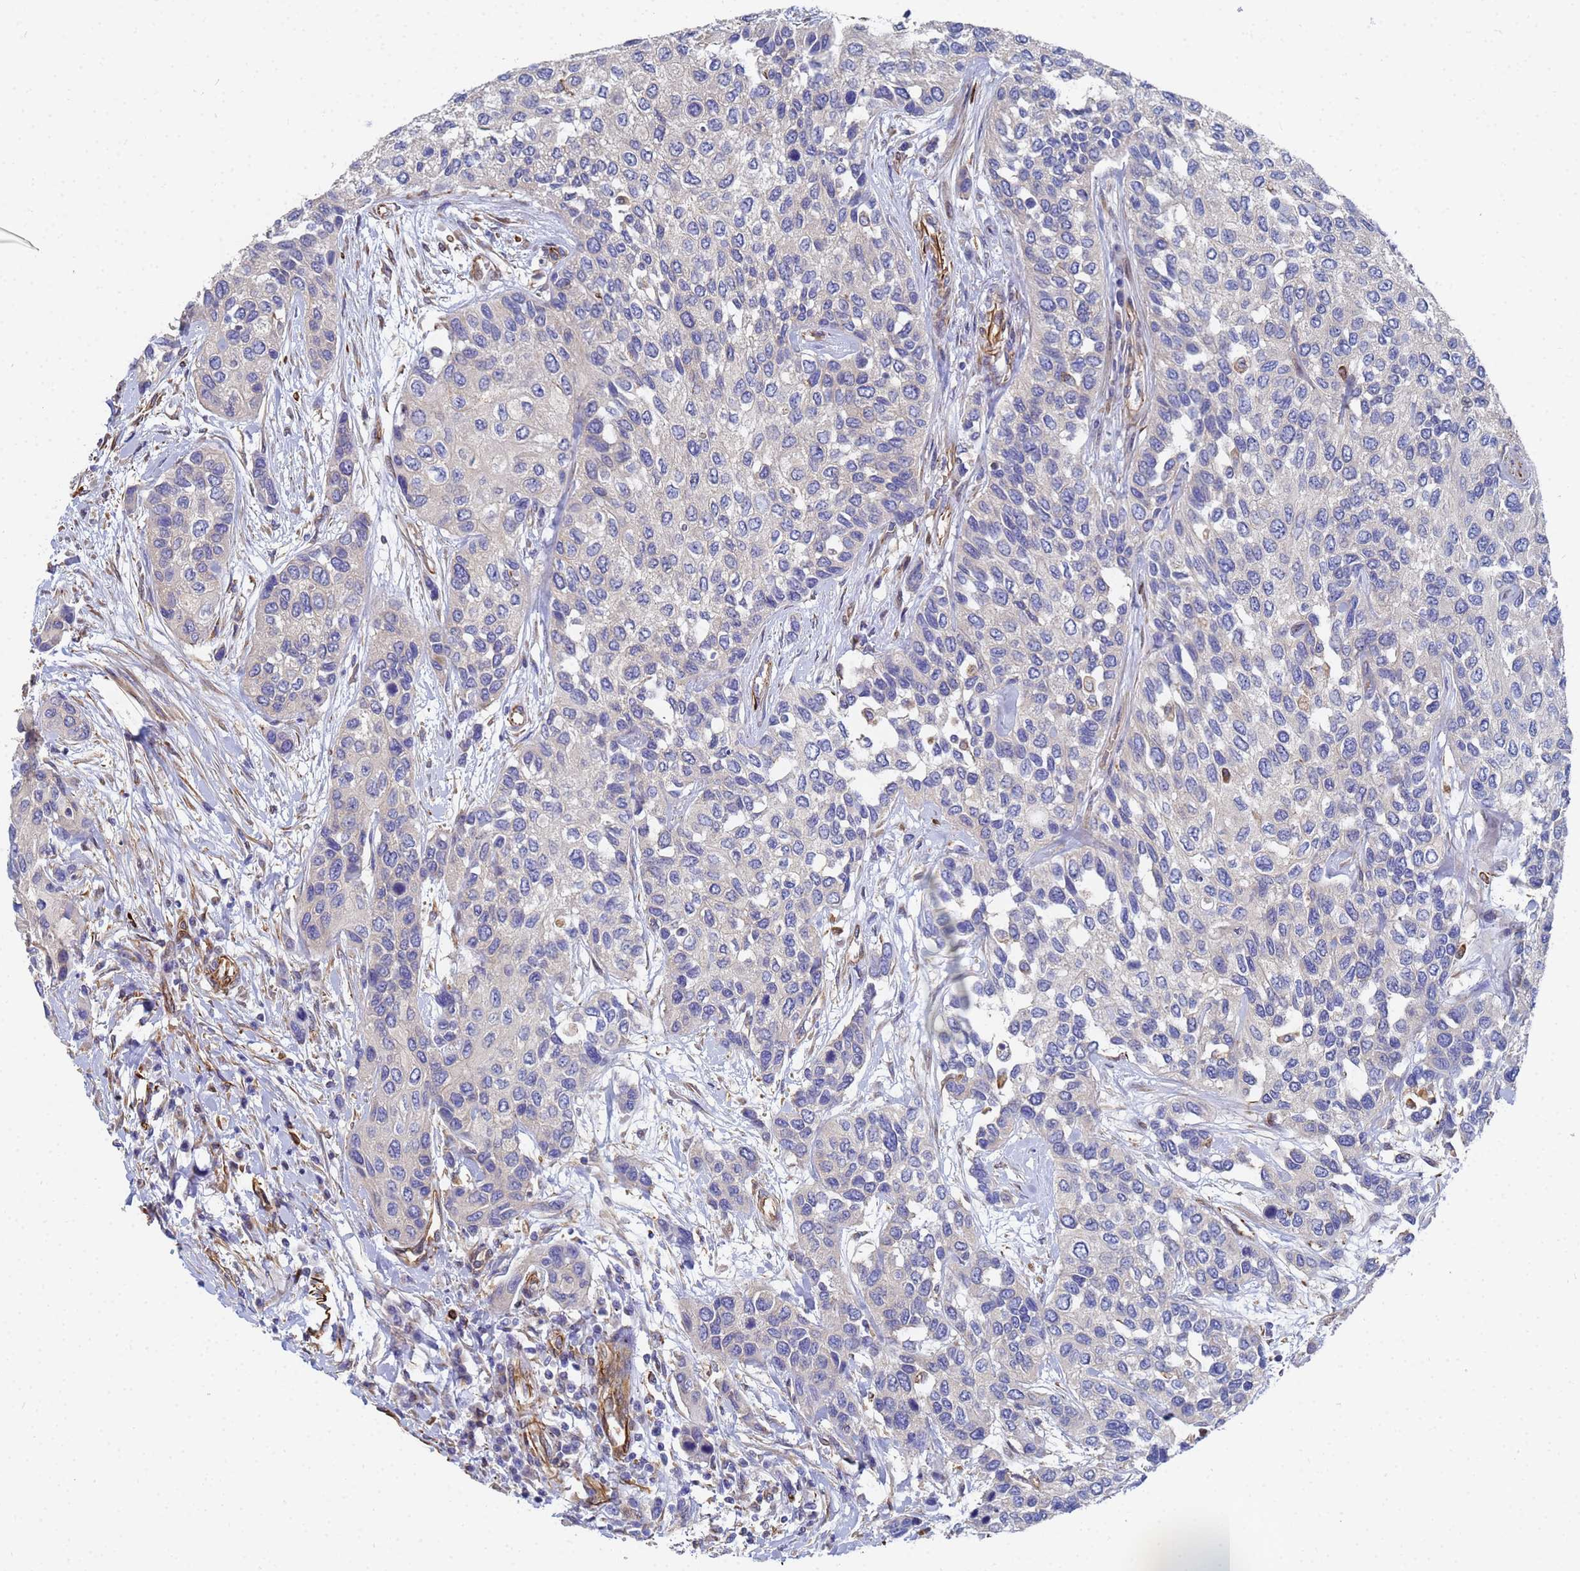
{"staining": {"intensity": "negative", "quantity": "none", "location": "none"}, "tissue": "urothelial cancer", "cell_type": "Tumor cells", "image_type": "cancer", "snomed": [{"axis": "morphology", "description": "Normal tissue, NOS"}, {"axis": "morphology", "description": "Urothelial carcinoma, High grade"}, {"axis": "topography", "description": "Vascular tissue"}, {"axis": "topography", "description": "Urinary bladder"}], "caption": "This is an IHC photomicrograph of human urothelial carcinoma (high-grade). There is no staining in tumor cells.", "gene": "SYT13", "patient": {"sex": "female", "age": 56}}